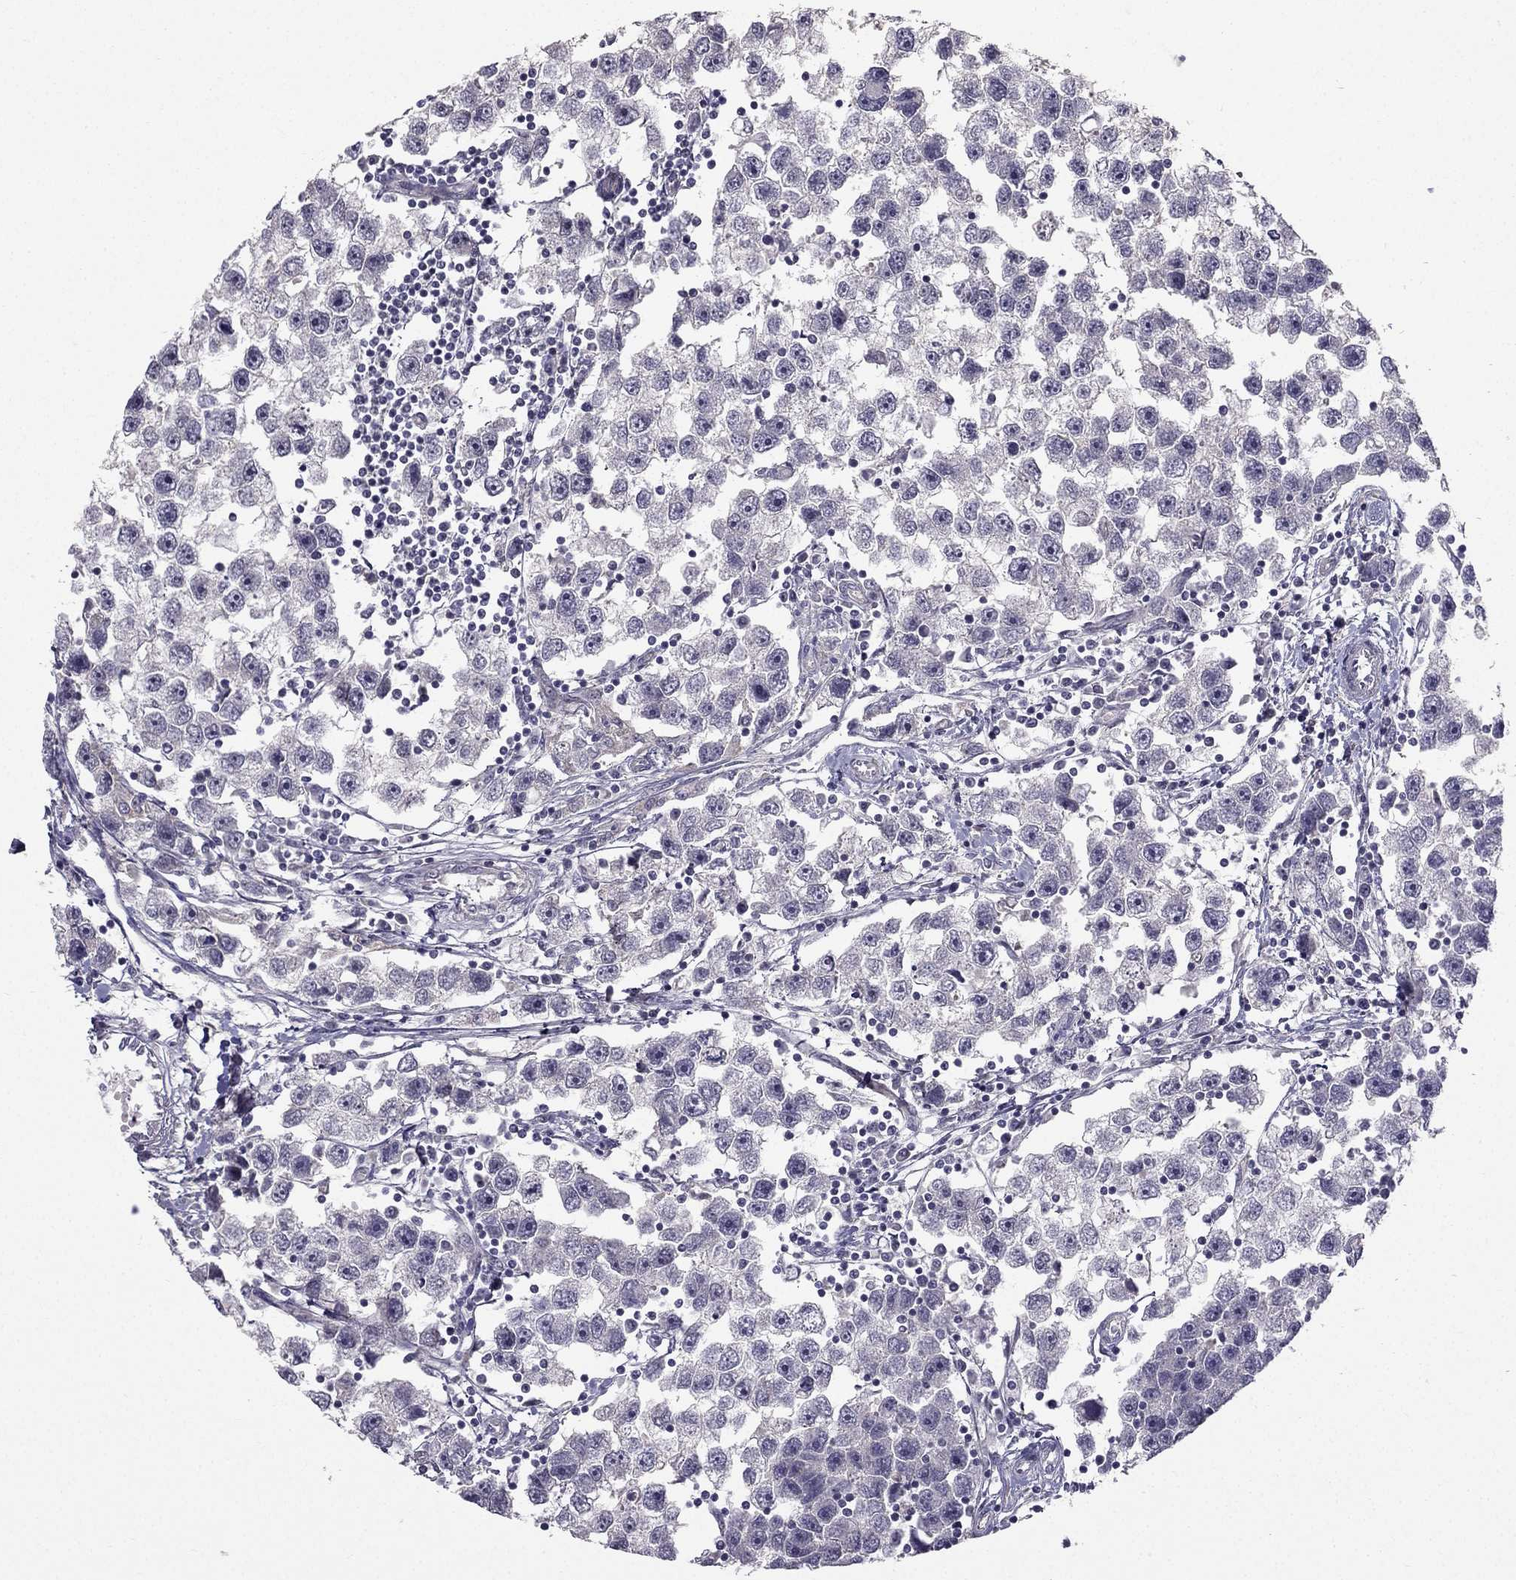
{"staining": {"intensity": "negative", "quantity": "none", "location": "none"}, "tissue": "testis cancer", "cell_type": "Tumor cells", "image_type": "cancer", "snomed": [{"axis": "morphology", "description": "Seminoma, NOS"}, {"axis": "topography", "description": "Testis"}], "caption": "This is a image of immunohistochemistry (IHC) staining of testis cancer, which shows no staining in tumor cells.", "gene": "TSPYL5", "patient": {"sex": "male", "age": 30}}